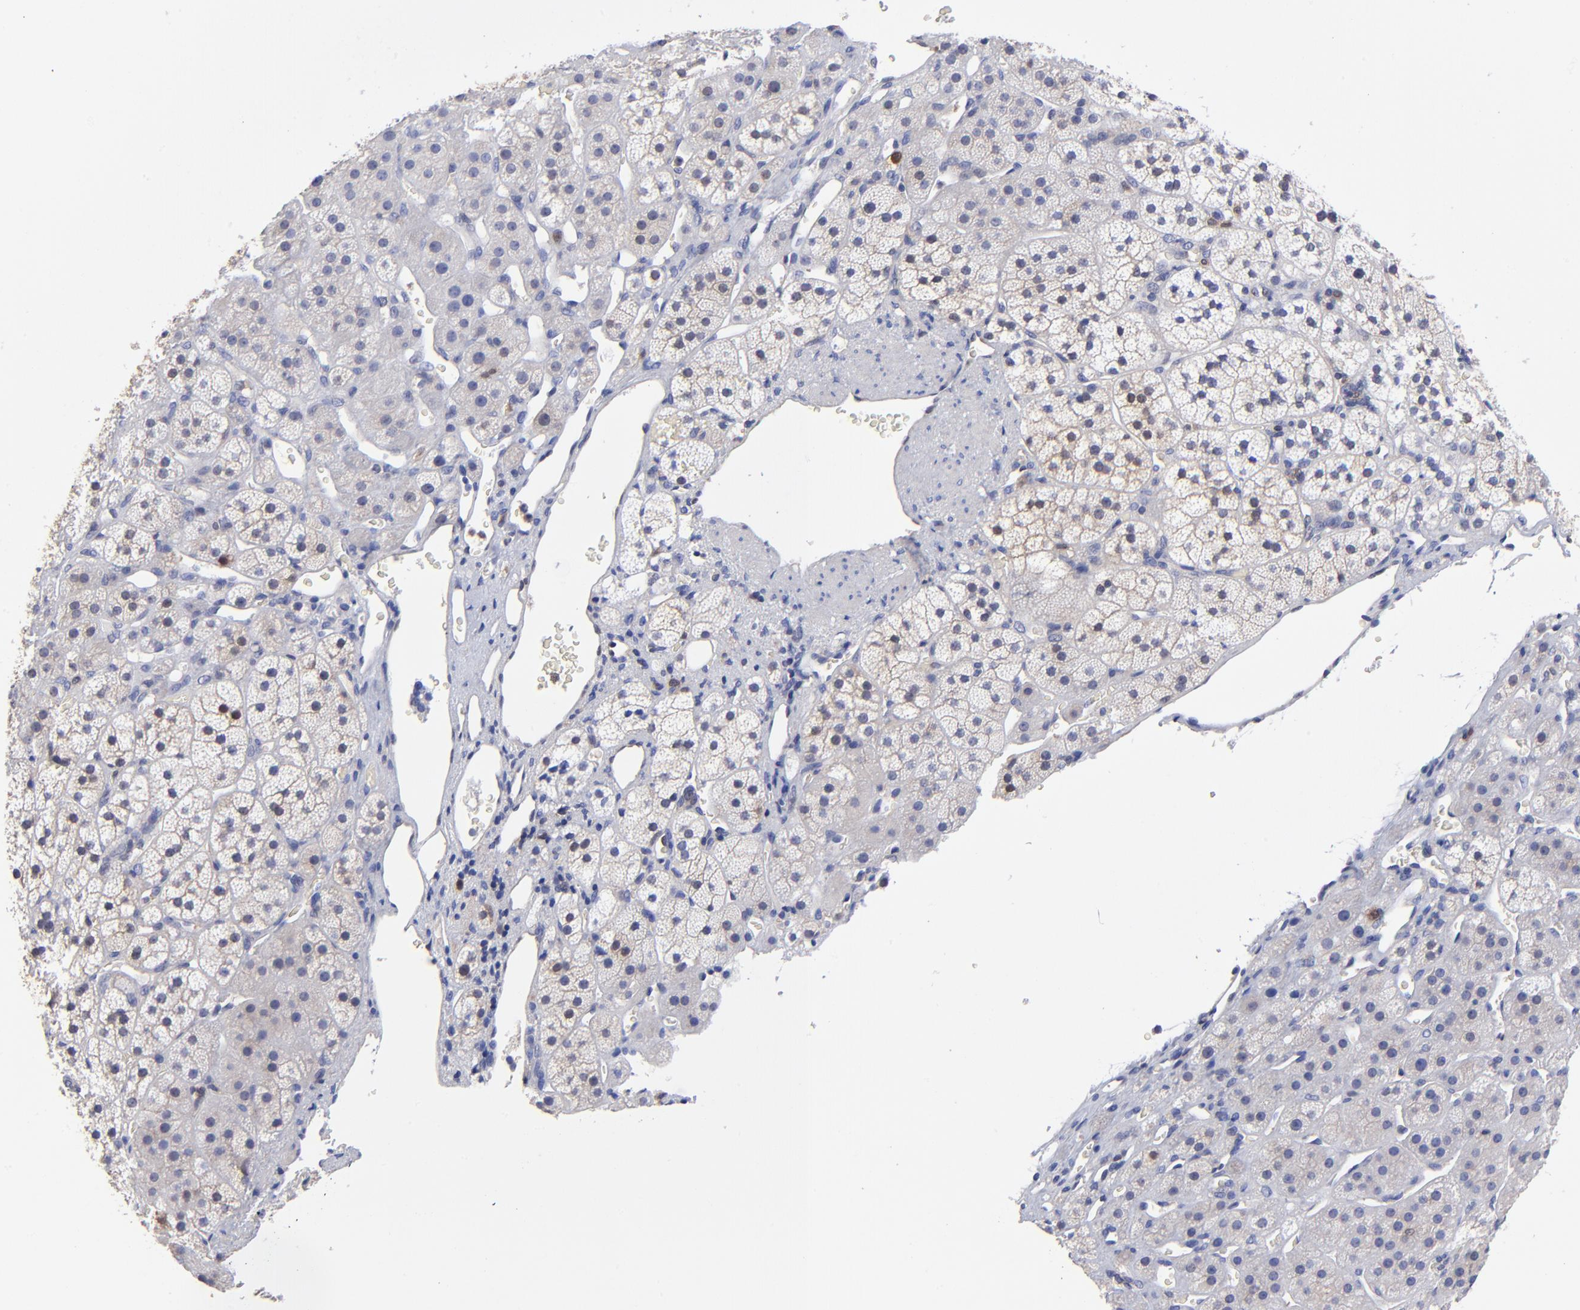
{"staining": {"intensity": "weak", "quantity": "<25%", "location": "cytoplasmic/membranous,nuclear"}, "tissue": "adrenal gland", "cell_type": "Glandular cells", "image_type": "normal", "snomed": [{"axis": "morphology", "description": "Normal tissue, NOS"}, {"axis": "topography", "description": "Adrenal gland"}], "caption": "This histopathology image is of benign adrenal gland stained with IHC to label a protein in brown with the nuclei are counter-stained blue. There is no expression in glandular cells.", "gene": "DCTPP1", "patient": {"sex": "female", "age": 44}}